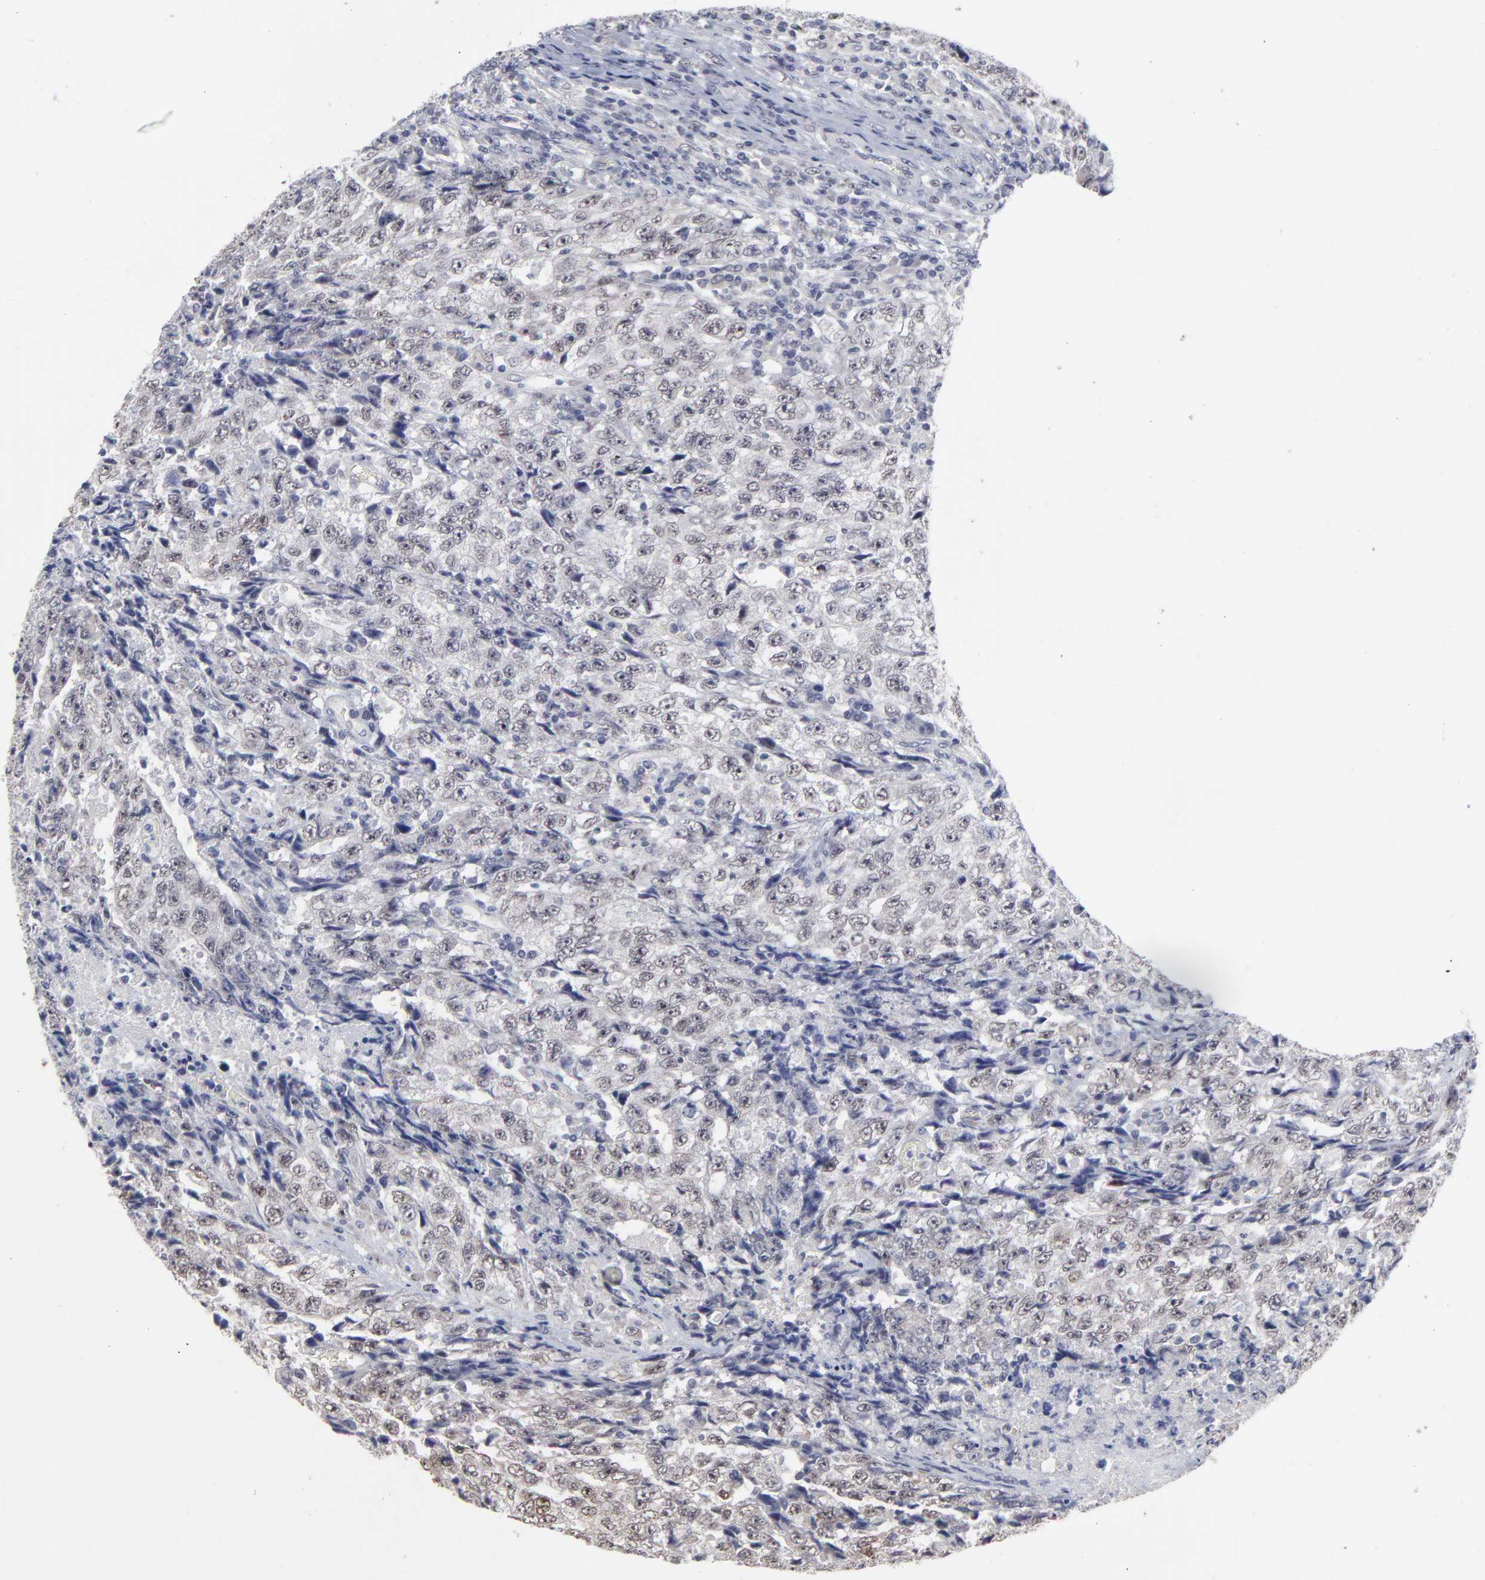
{"staining": {"intensity": "weak", "quantity": "<25%", "location": "cytoplasmic/membranous"}, "tissue": "testis cancer", "cell_type": "Tumor cells", "image_type": "cancer", "snomed": [{"axis": "morphology", "description": "Necrosis, NOS"}, {"axis": "morphology", "description": "Carcinoma, Embryonal, NOS"}, {"axis": "topography", "description": "Testis"}], "caption": "Human testis cancer (embryonal carcinoma) stained for a protein using immunohistochemistry reveals no expression in tumor cells.", "gene": "MAGEA10", "patient": {"sex": "male", "age": 19}}